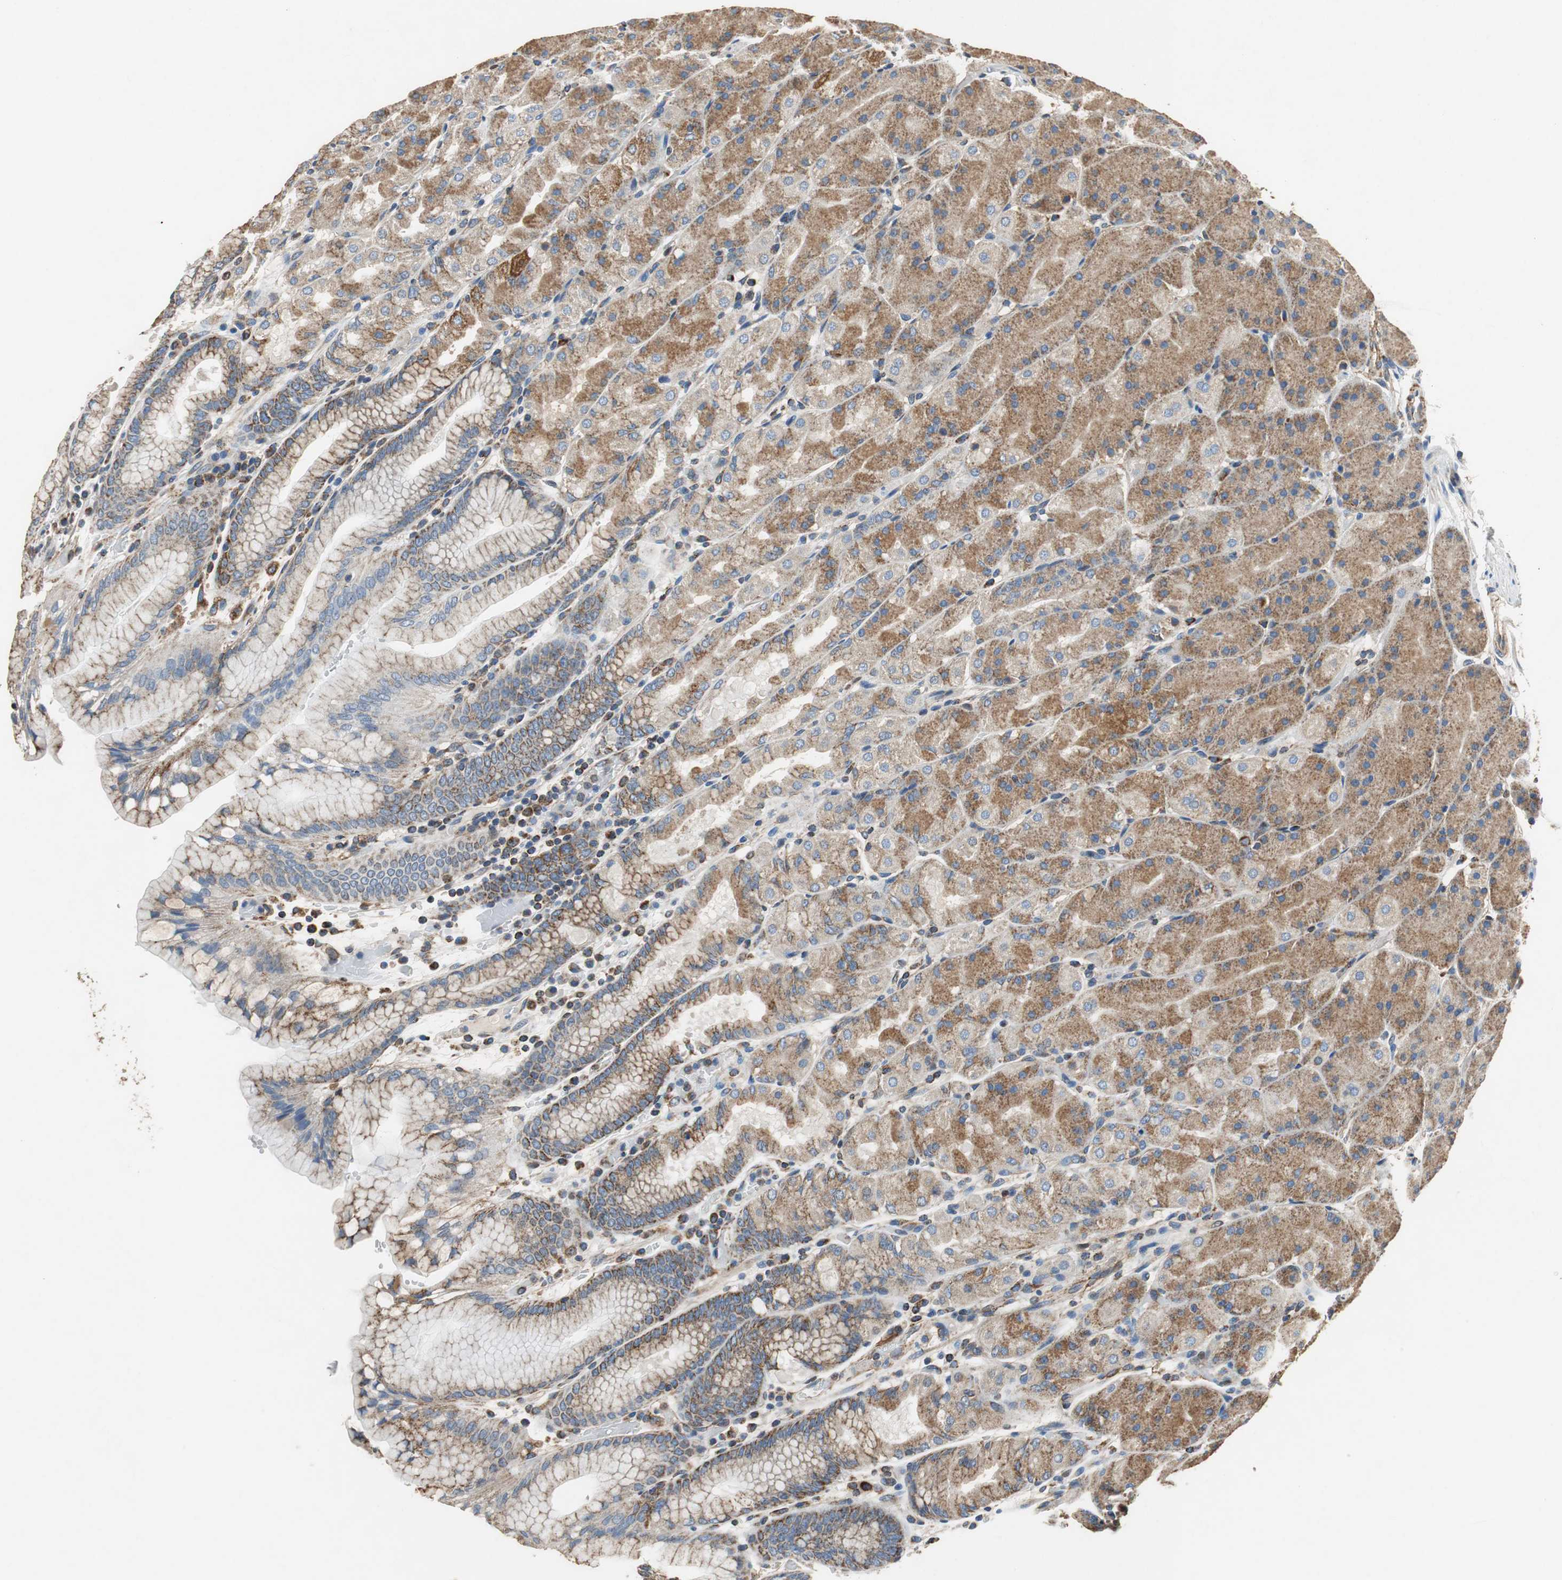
{"staining": {"intensity": "strong", "quantity": ">75%", "location": "cytoplasmic/membranous"}, "tissue": "stomach", "cell_type": "Glandular cells", "image_type": "normal", "snomed": [{"axis": "morphology", "description": "Normal tissue, NOS"}, {"axis": "topography", "description": "Stomach, upper"}, {"axis": "topography", "description": "Stomach"}], "caption": "DAB immunohistochemical staining of unremarkable stomach shows strong cytoplasmic/membranous protein positivity in about >75% of glandular cells.", "gene": "GSTK1", "patient": {"sex": "male", "age": 76}}